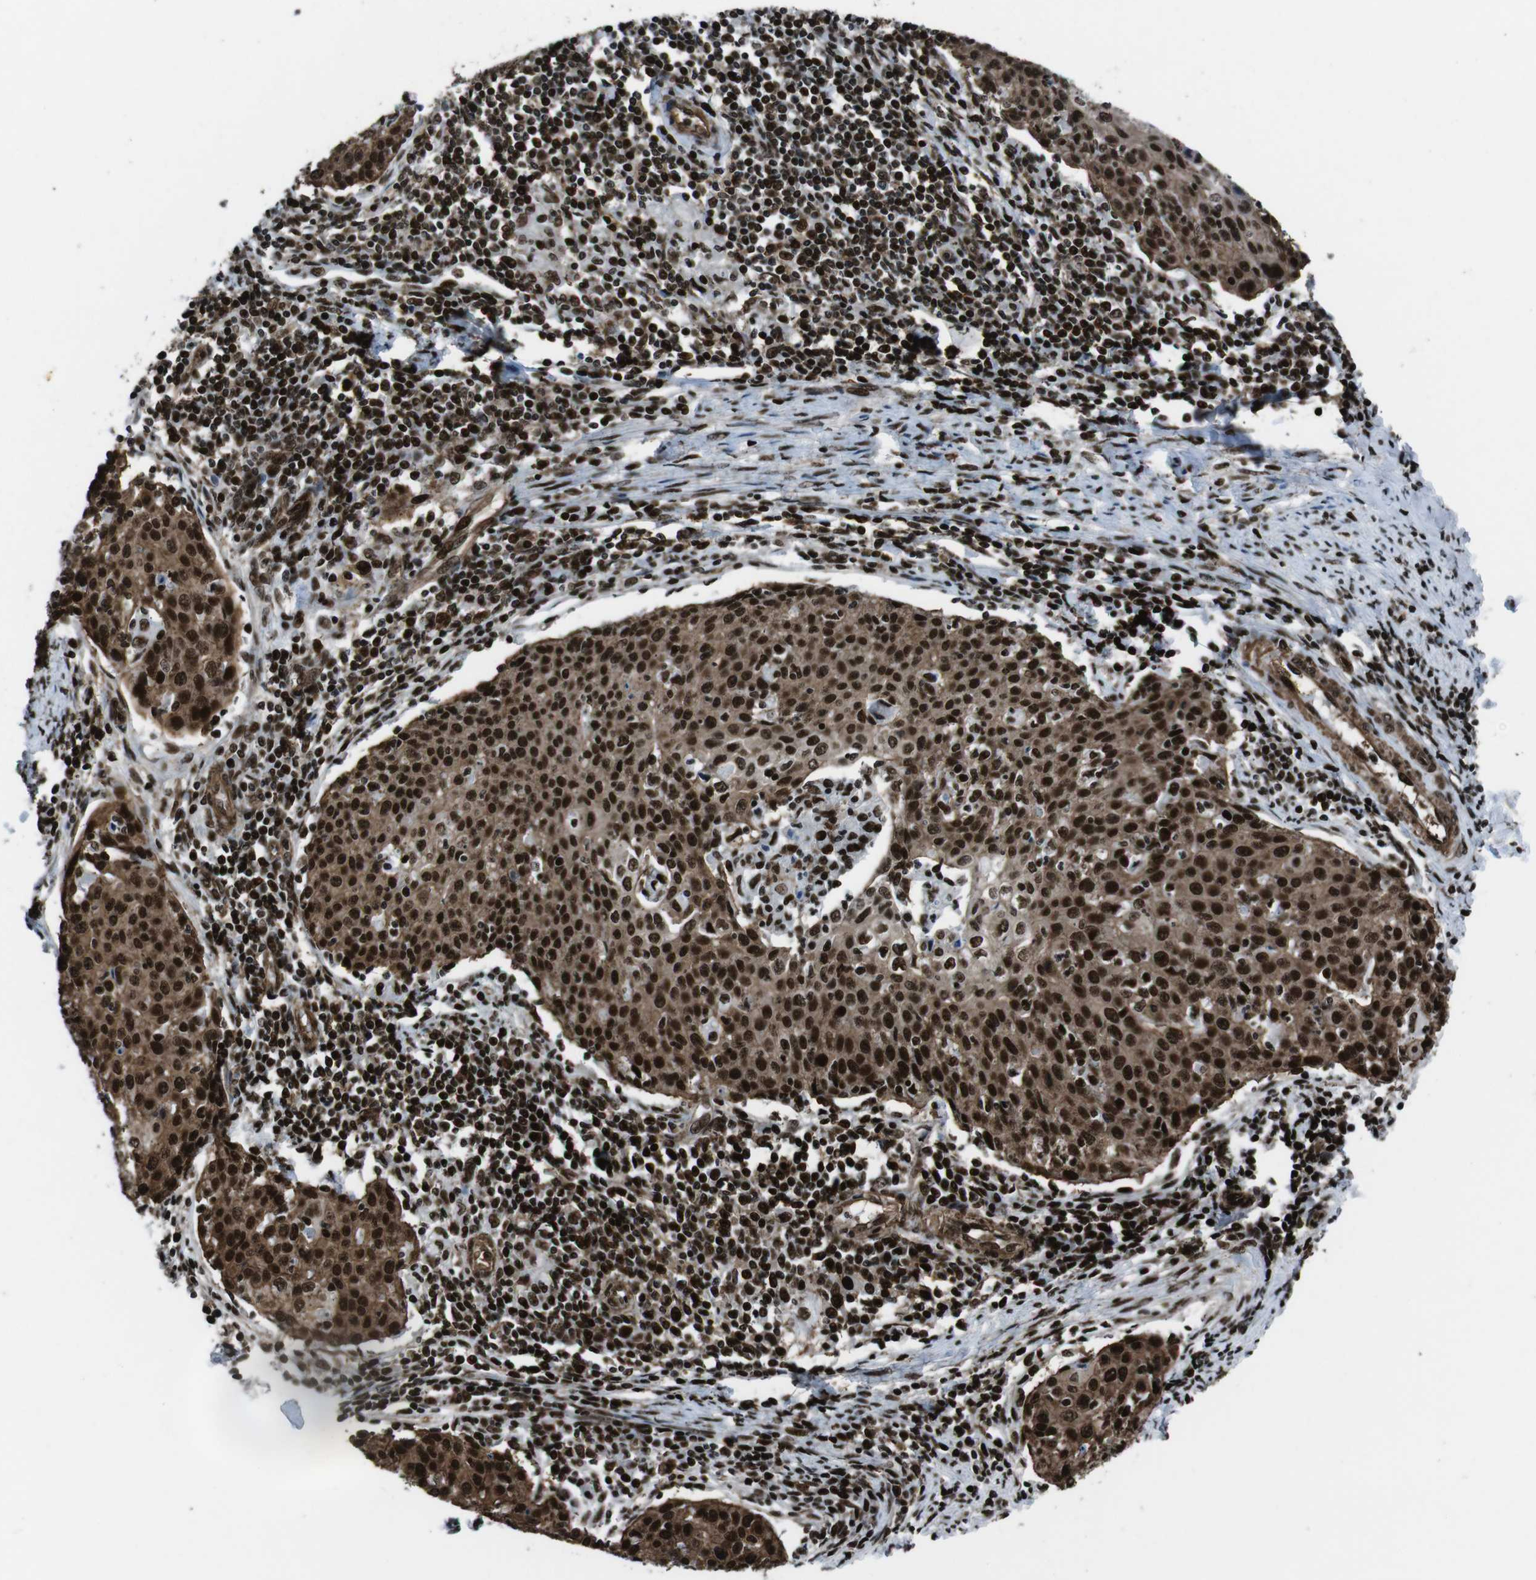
{"staining": {"intensity": "strong", "quantity": ">75%", "location": "cytoplasmic/membranous,nuclear"}, "tissue": "cervical cancer", "cell_type": "Tumor cells", "image_type": "cancer", "snomed": [{"axis": "morphology", "description": "Squamous cell carcinoma, NOS"}, {"axis": "topography", "description": "Cervix"}], "caption": "Immunohistochemical staining of cervical squamous cell carcinoma demonstrates high levels of strong cytoplasmic/membranous and nuclear staining in approximately >75% of tumor cells.", "gene": "HNRNPU", "patient": {"sex": "female", "age": 38}}